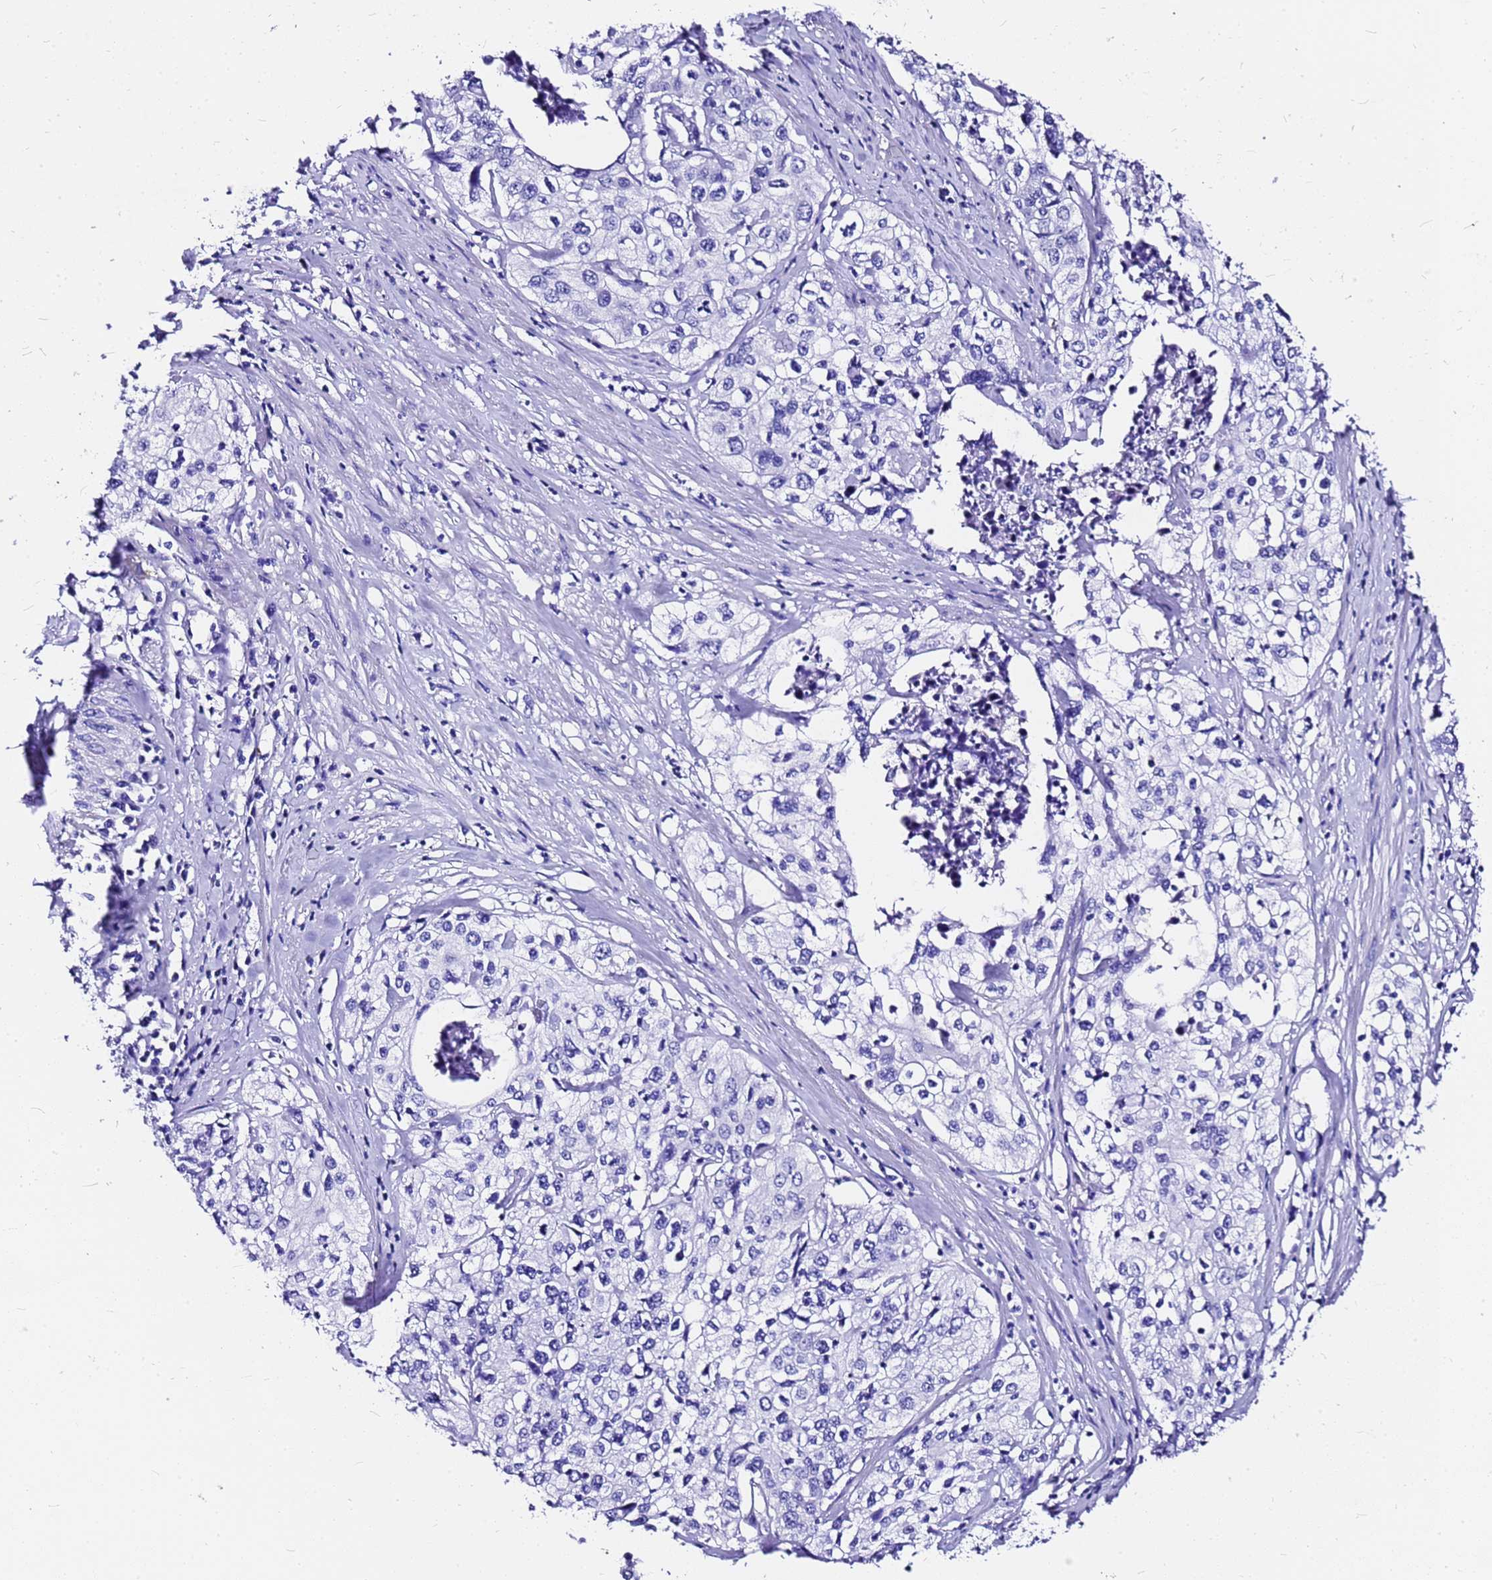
{"staining": {"intensity": "negative", "quantity": "none", "location": "none"}, "tissue": "cervical cancer", "cell_type": "Tumor cells", "image_type": "cancer", "snomed": [{"axis": "morphology", "description": "Squamous cell carcinoma, NOS"}, {"axis": "topography", "description": "Cervix"}], "caption": "There is no significant staining in tumor cells of cervical cancer.", "gene": "HERC4", "patient": {"sex": "female", "age": 31}}